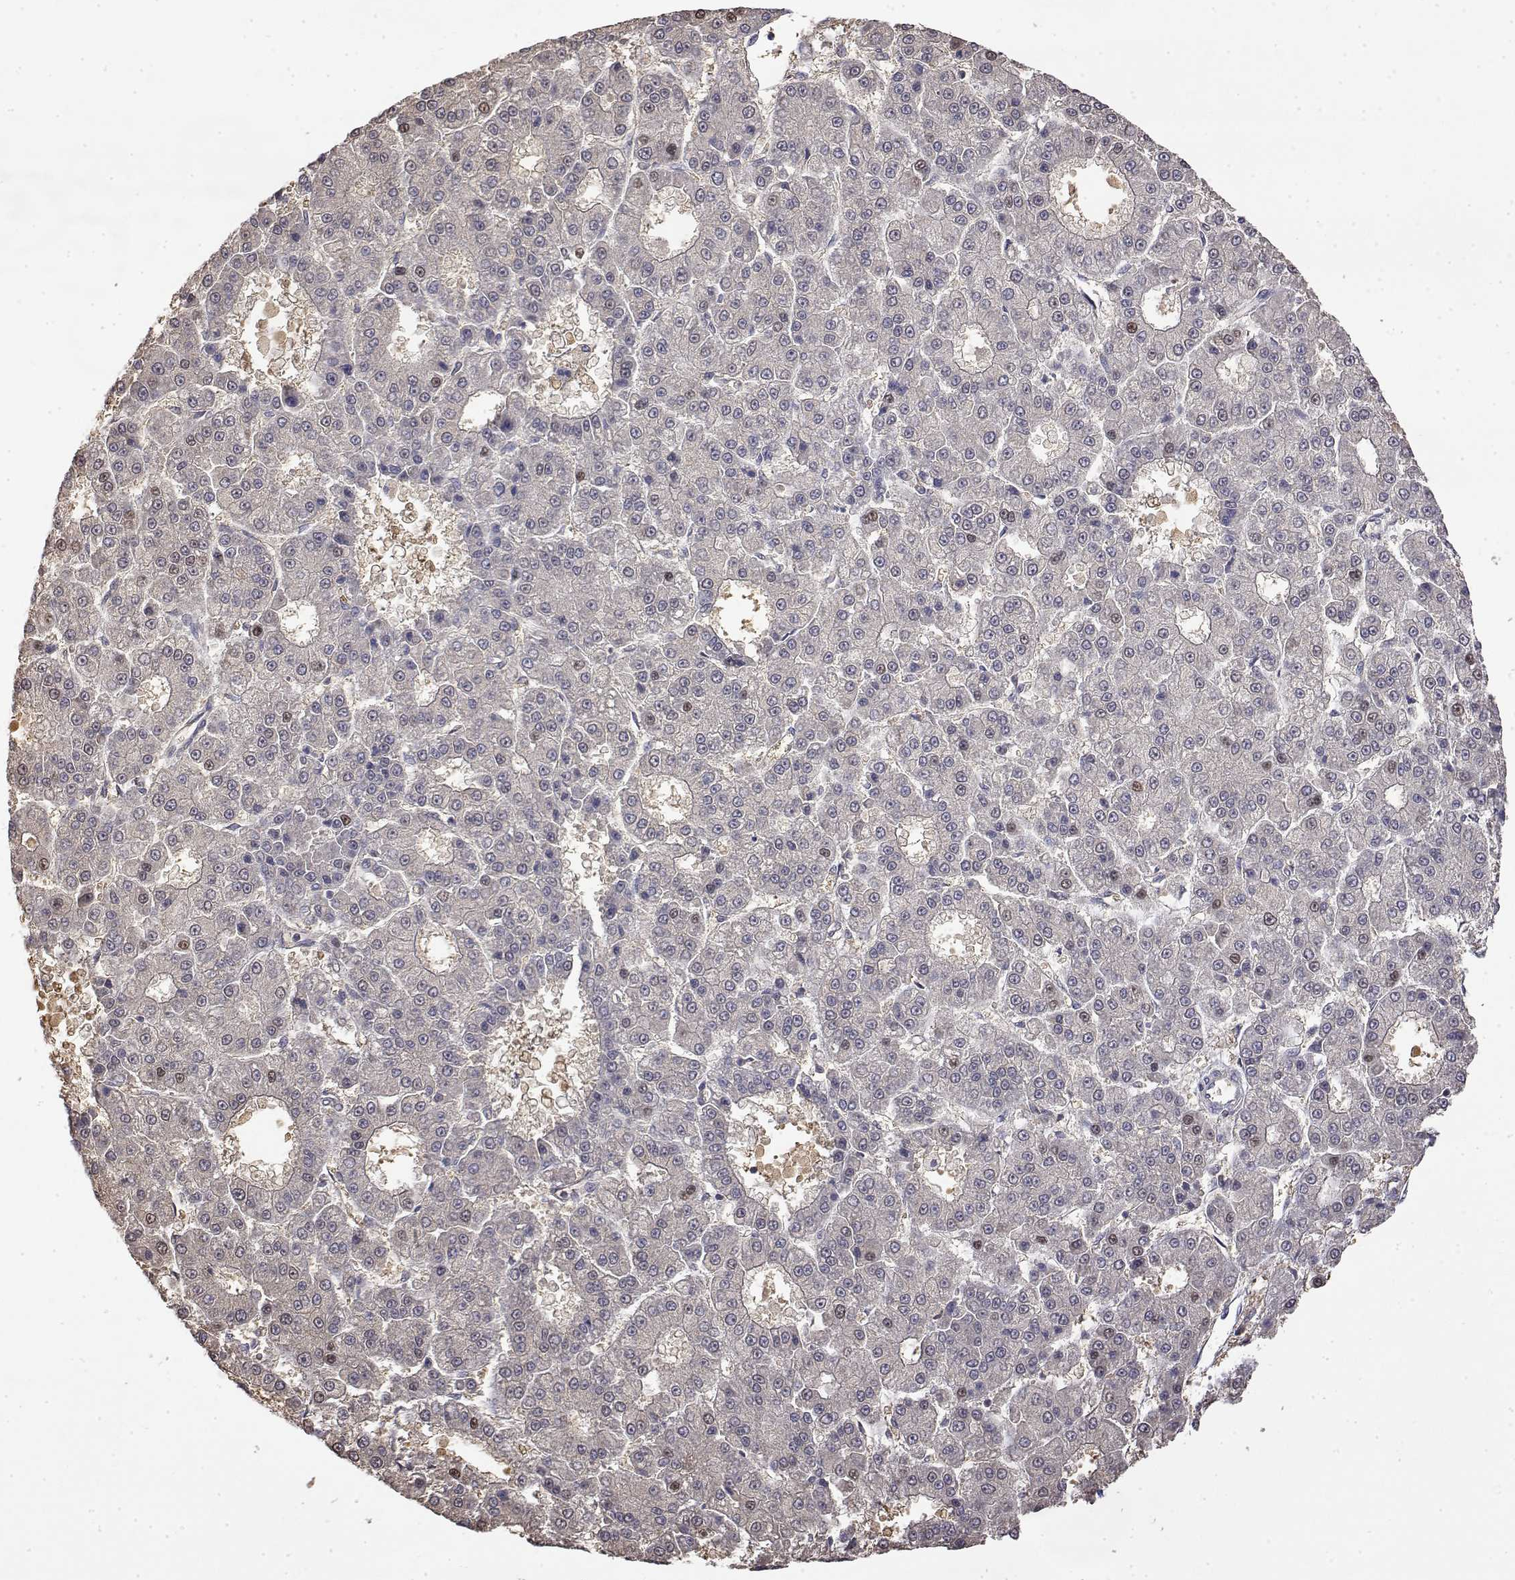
{"staining": {"intensity": "negative", "quantity": "none", "location": "none"}, "tissue": "liver cancer", "cell_type": "Tumor cells", "image_type": "cancer", "snomed": [{"axis": "morphology", "description": "Carcinoma, Hepatocellular, NOS"}, {"axis": "topography", "description": "Liver"}], "caption": "Immunohistochemistry photomicrograph of hepatocellular carcinoma (liver) stained for a protein (brown), which exhibits no positivity in tumor cells.", "gene": "TPI1", "patient": {"sex": "male", "age": 70}}